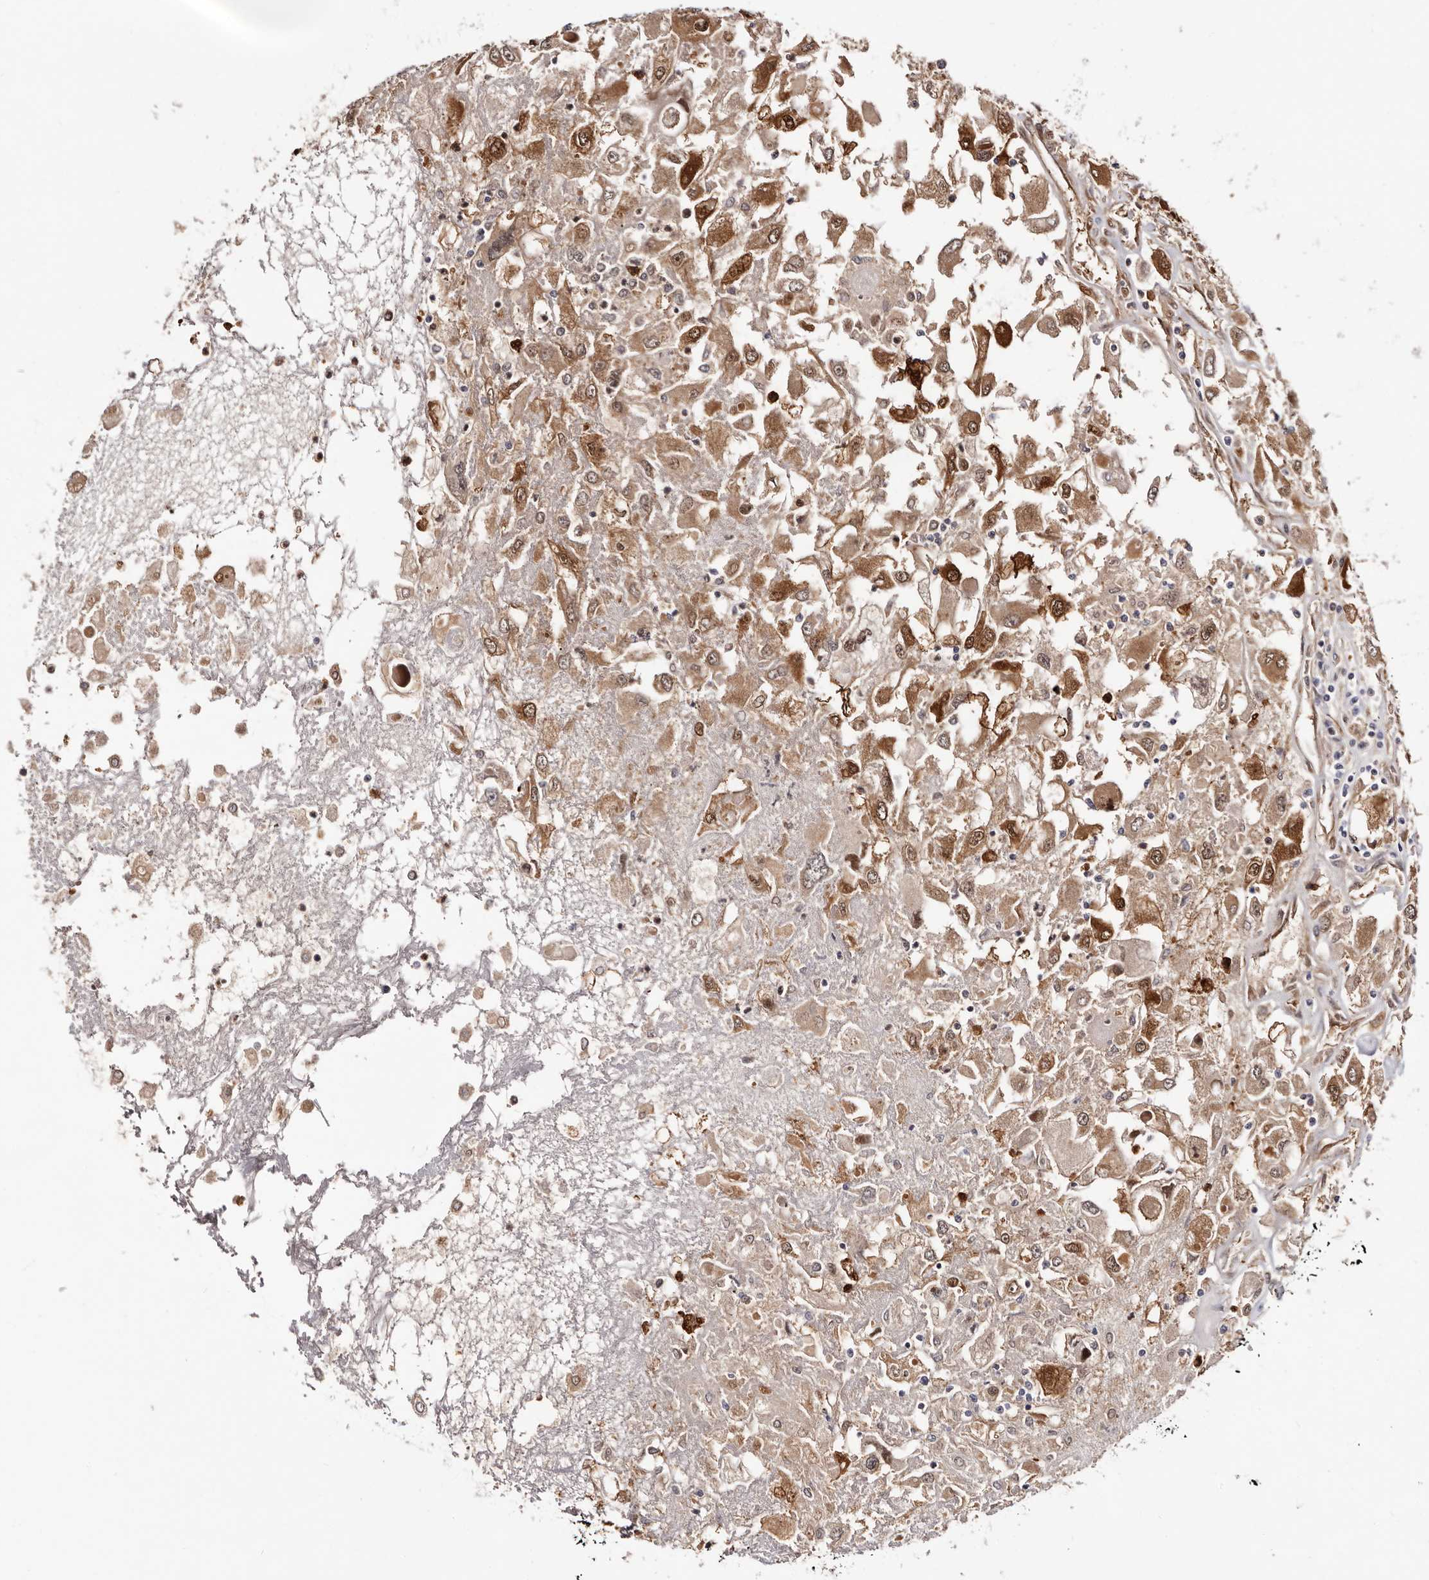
{"staining": {"intensity": "moderate", "quantity": ">75%", "location": "cytoplasmic/membranous,nuclear"}, "tissue": "renal cancer", "cell_type": "Tumor cells", "image_type": "cancer", "snomed": [{"axis": "morphology", "description": "Adenocarcinoma, NOS"}, {"axis": "topography", "description": "Kidney"}], "caption": "Immunohistochemical staining of renal adenocarcinoma displays moderate cytoplasmic/membranous and nuclear protein staining in about >75% of tumor cells. (DAB = brown stain, brightfield microscopy at high magnification).", "gene": "TP53I3", "patient": {"sex": "female", "age": 52}}